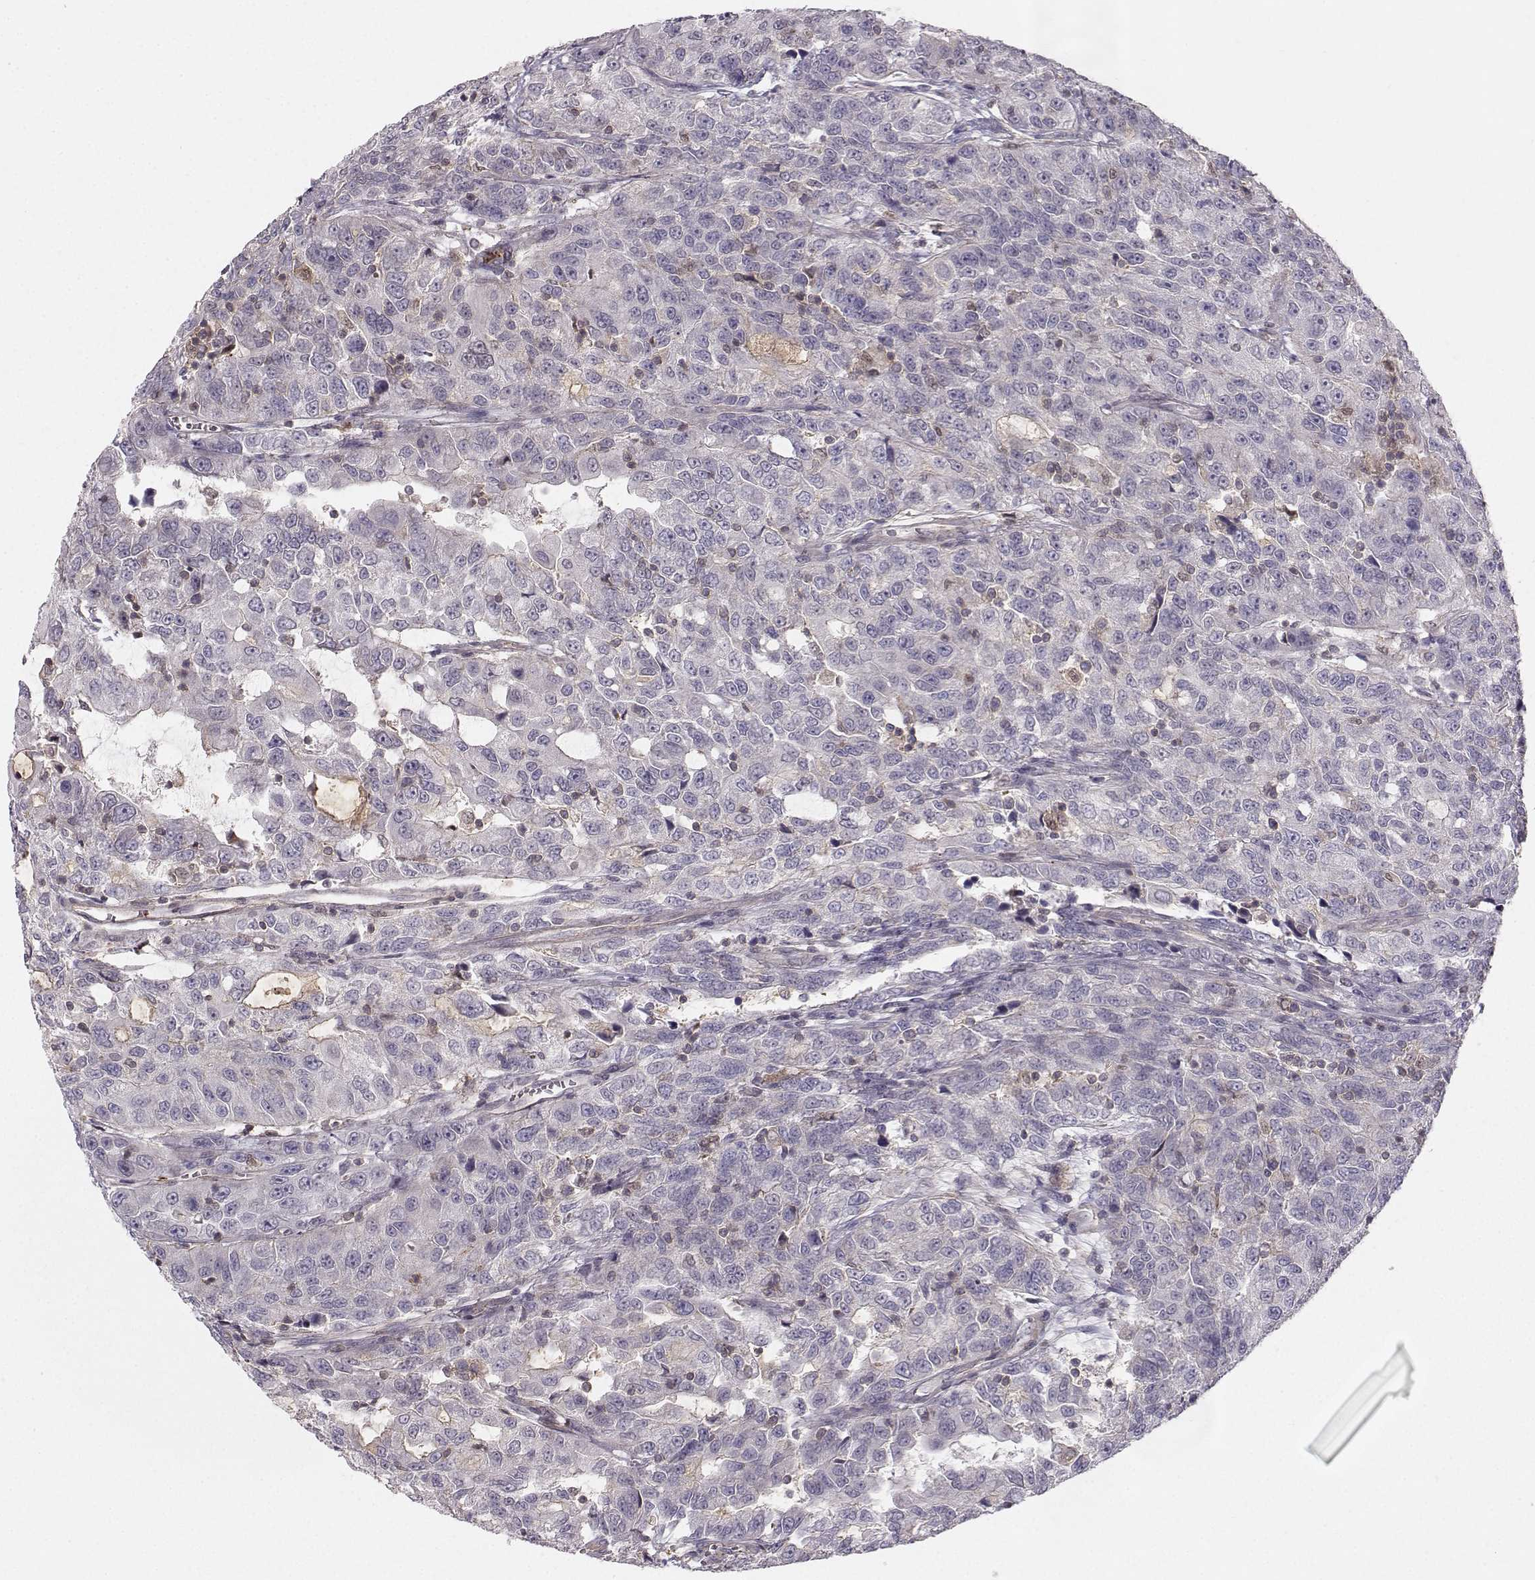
{"staining": {"intensity": "negative", "quantity": "none", "location": "none"}, "tissue": "urothelial cancer", "cell_type": "Tumor cells", "image_type": "cancer", "snomed": [{"axis": "morphology", "description": "Urothelial carcinoma, NOS"}, {"axis": "morphology", "description": "Urothelial carcinoma, High grade"}, {"axis": "topography", "description": "Urinary bladder"}], "caption": "High magnification brightfield microscopy of transitional cell carcinoma stained with DAB (brown) and counterstained with hematoxylin (blue): tumor cells show no significant expression. (Immunohistochemistry (ihc), brightfield microscopy, high magnification).", "gene": "ASB16", "patient": {"sex": "female", "age": 73}}